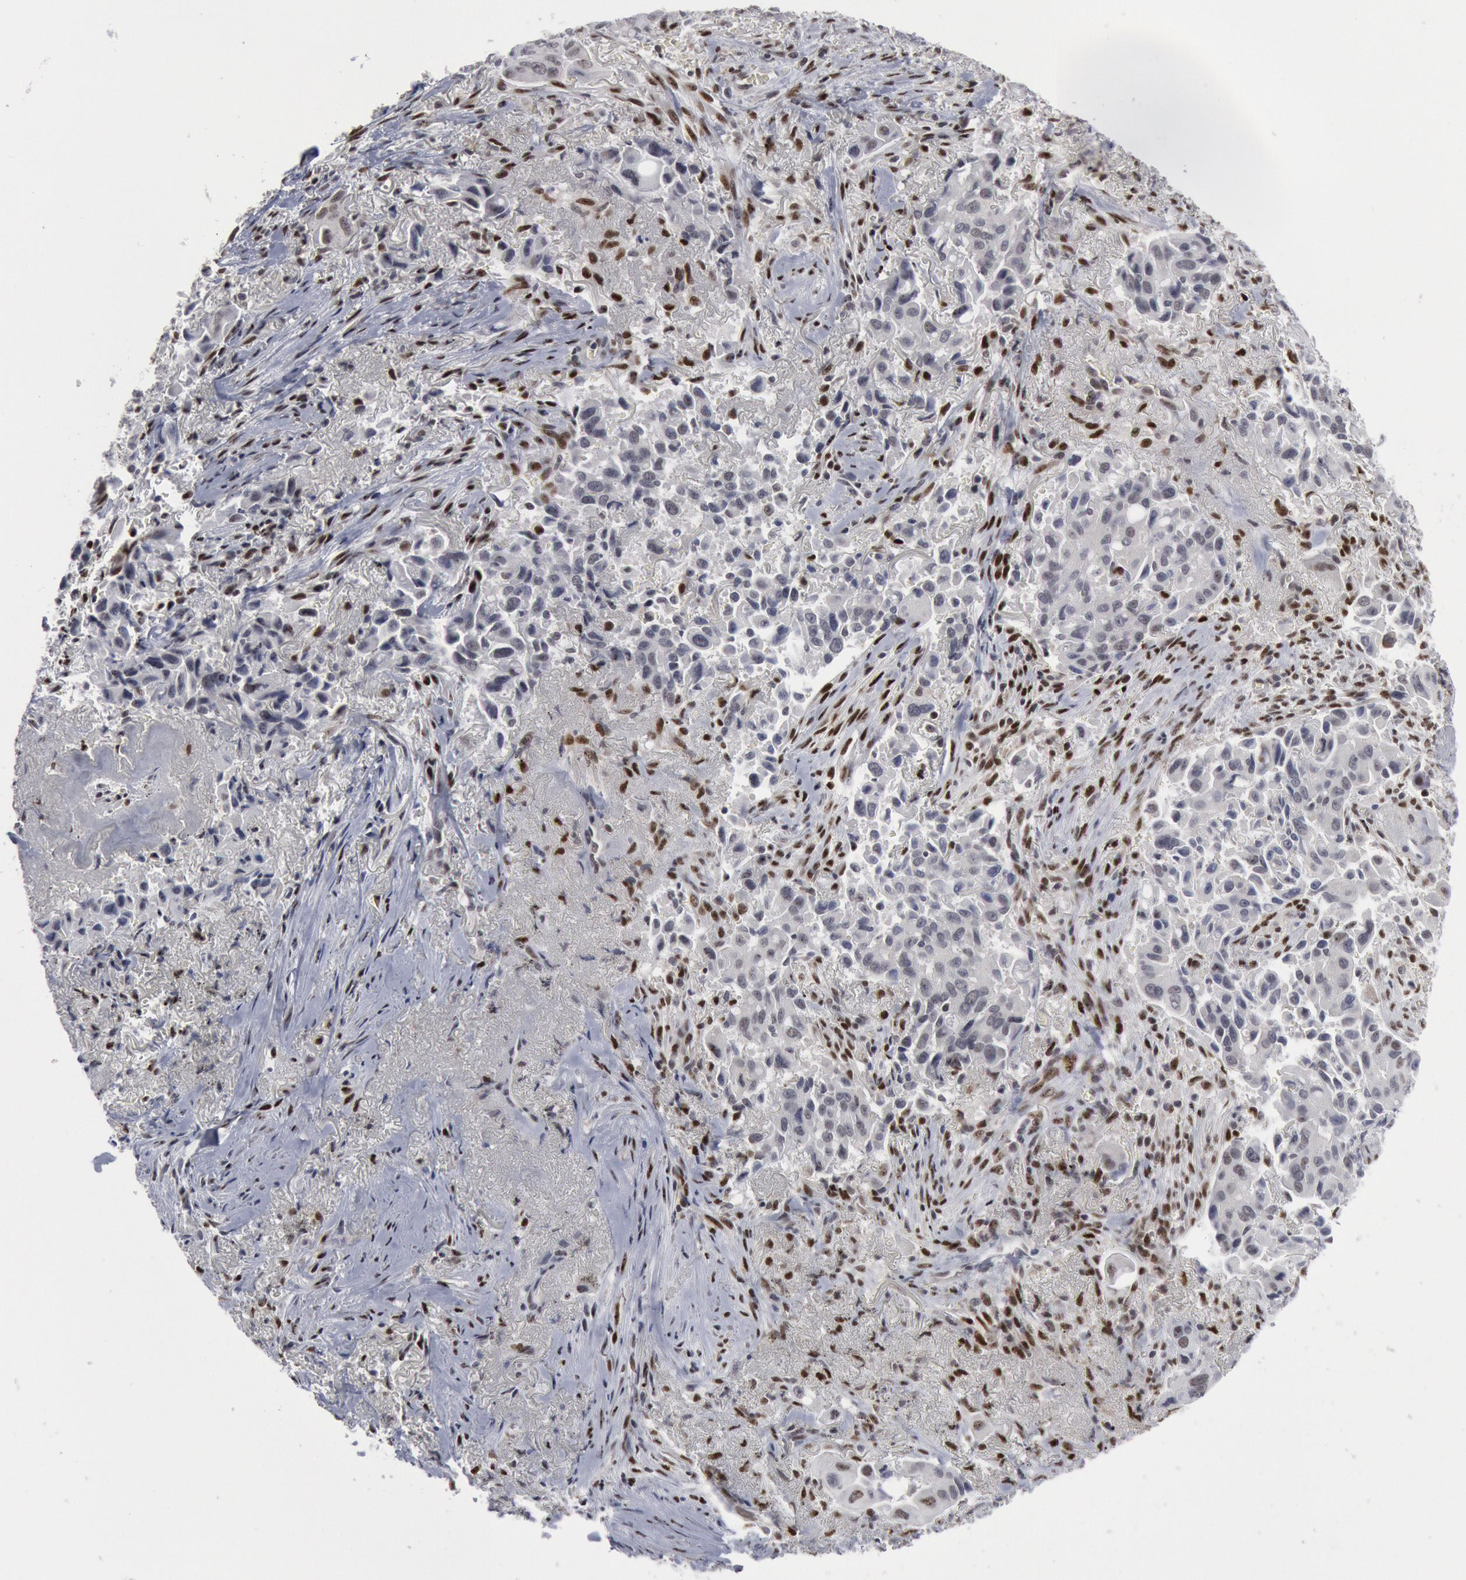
{"staining": {"intensity": "negative", "quantity": "none", "location": "none"}, "tissue": "lung cancer", "cell_type": "Tumor cells", "image_type": "cancer", "snomed": [{"axis": "morphology", "description": "Adenocarcinoma, NOS"}, {"axis": "topography", "description": "Lung"}], "caption": "IHC micrograph of human lung adenocarcinoma stained for a protein (brown), which shows no expression in tumor cells. (Stains: DAB immunohistochemistry (IHC) with hematoxylin counter stain, Microscopy: brightfield microscopy at high magnification).", "gene": "FOXO1", "patient": {"sex": "male", "age": 68}}